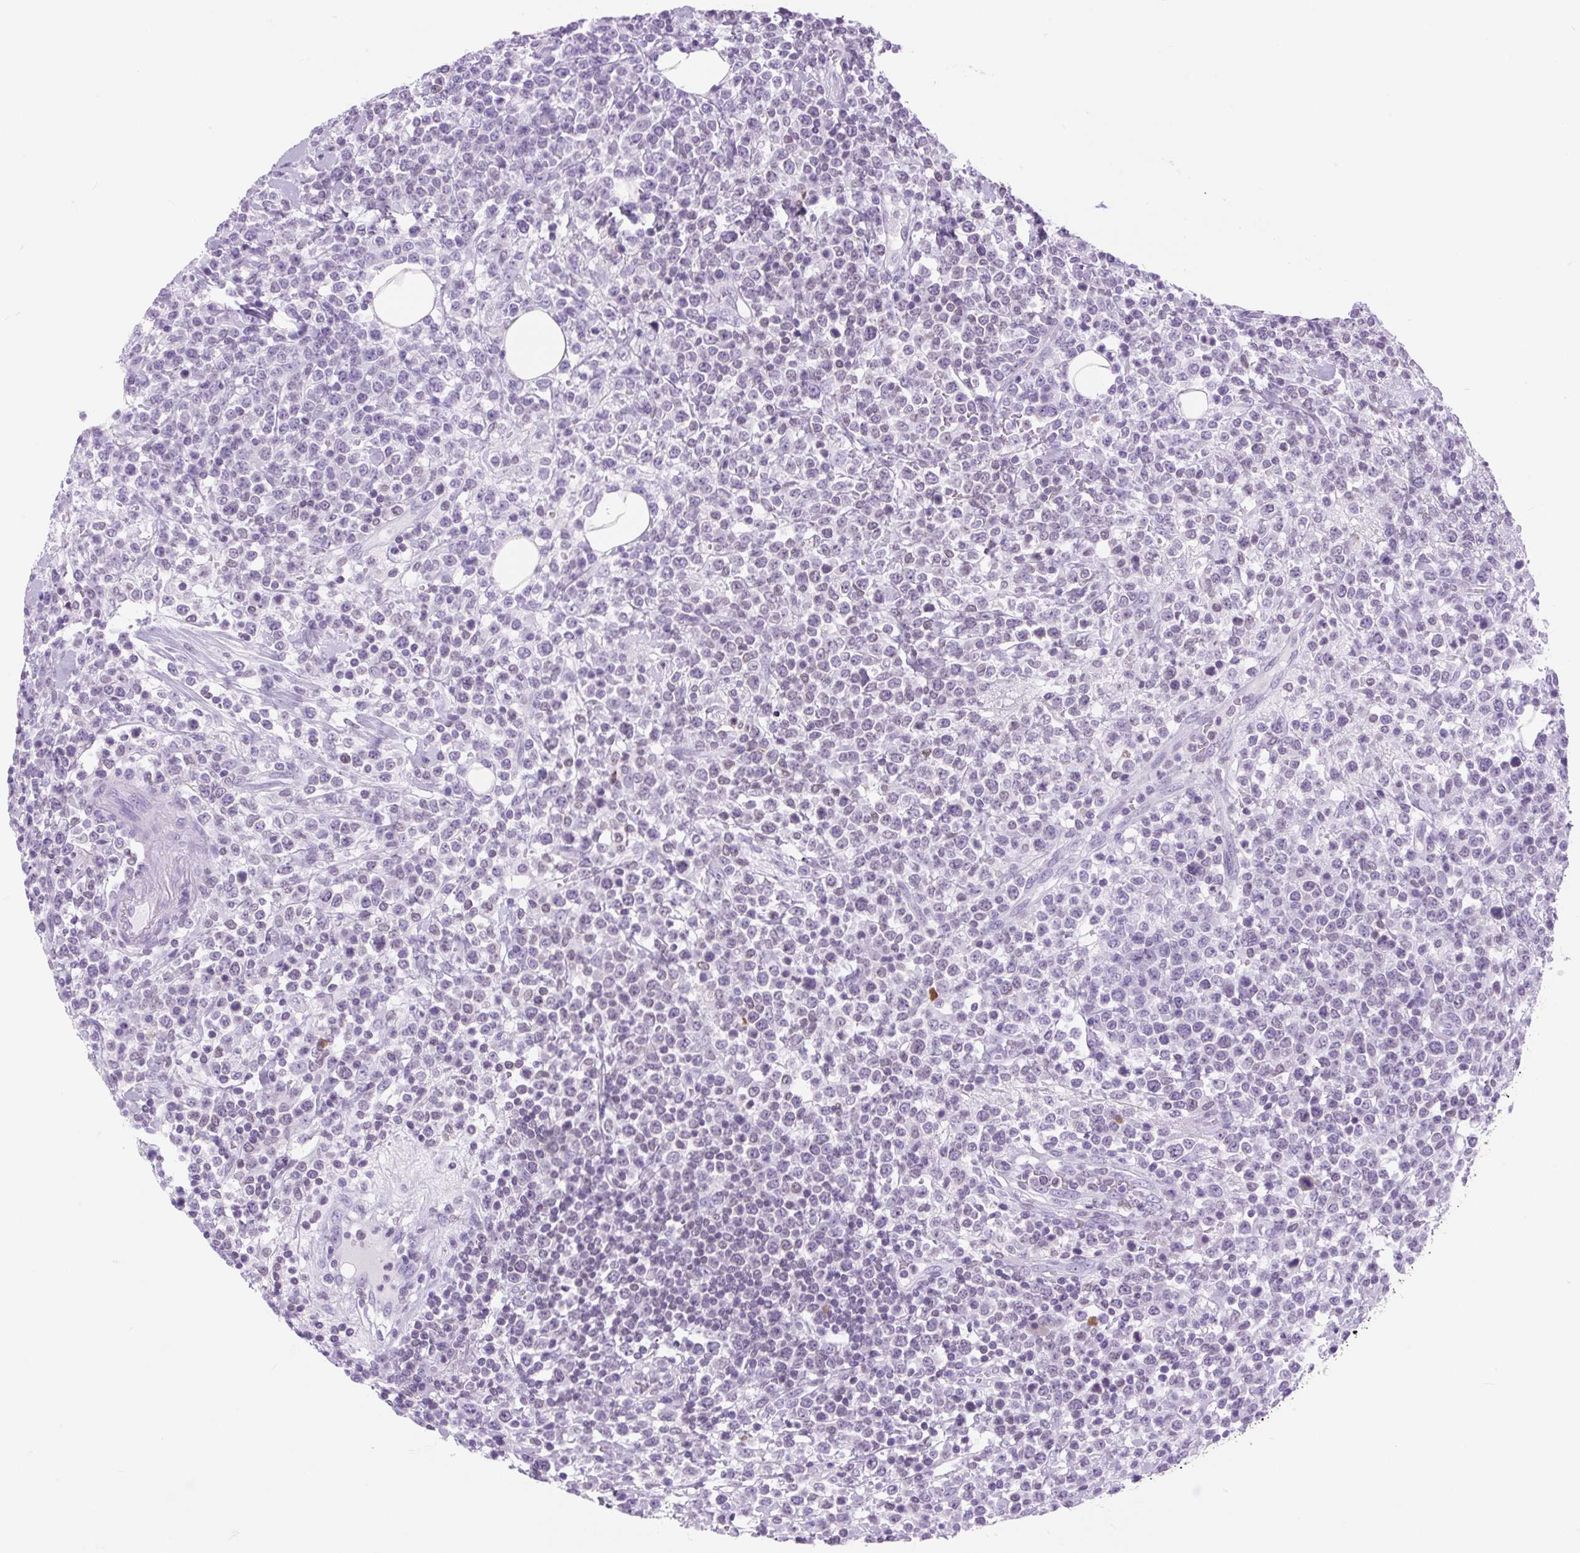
{"staining": {"intensity": "weak", "quantity": "<25%", "location": "nuclear"}, "tissue": "lymphoma", "cell_type": "Tumor cells", "image_type": "cancer", "snomed": [{"axis": "morphology", "description": "Malignant lymphoma, non-Hodgkin's type, High grade"}, {"axis": "topography", "description": "Colon"}], "caption": "Lymphoma stained for a protein using IHC shows no staining tumor cells.", "gene": "VPREB1", "patient": {"sex": "female", "age": 53}}